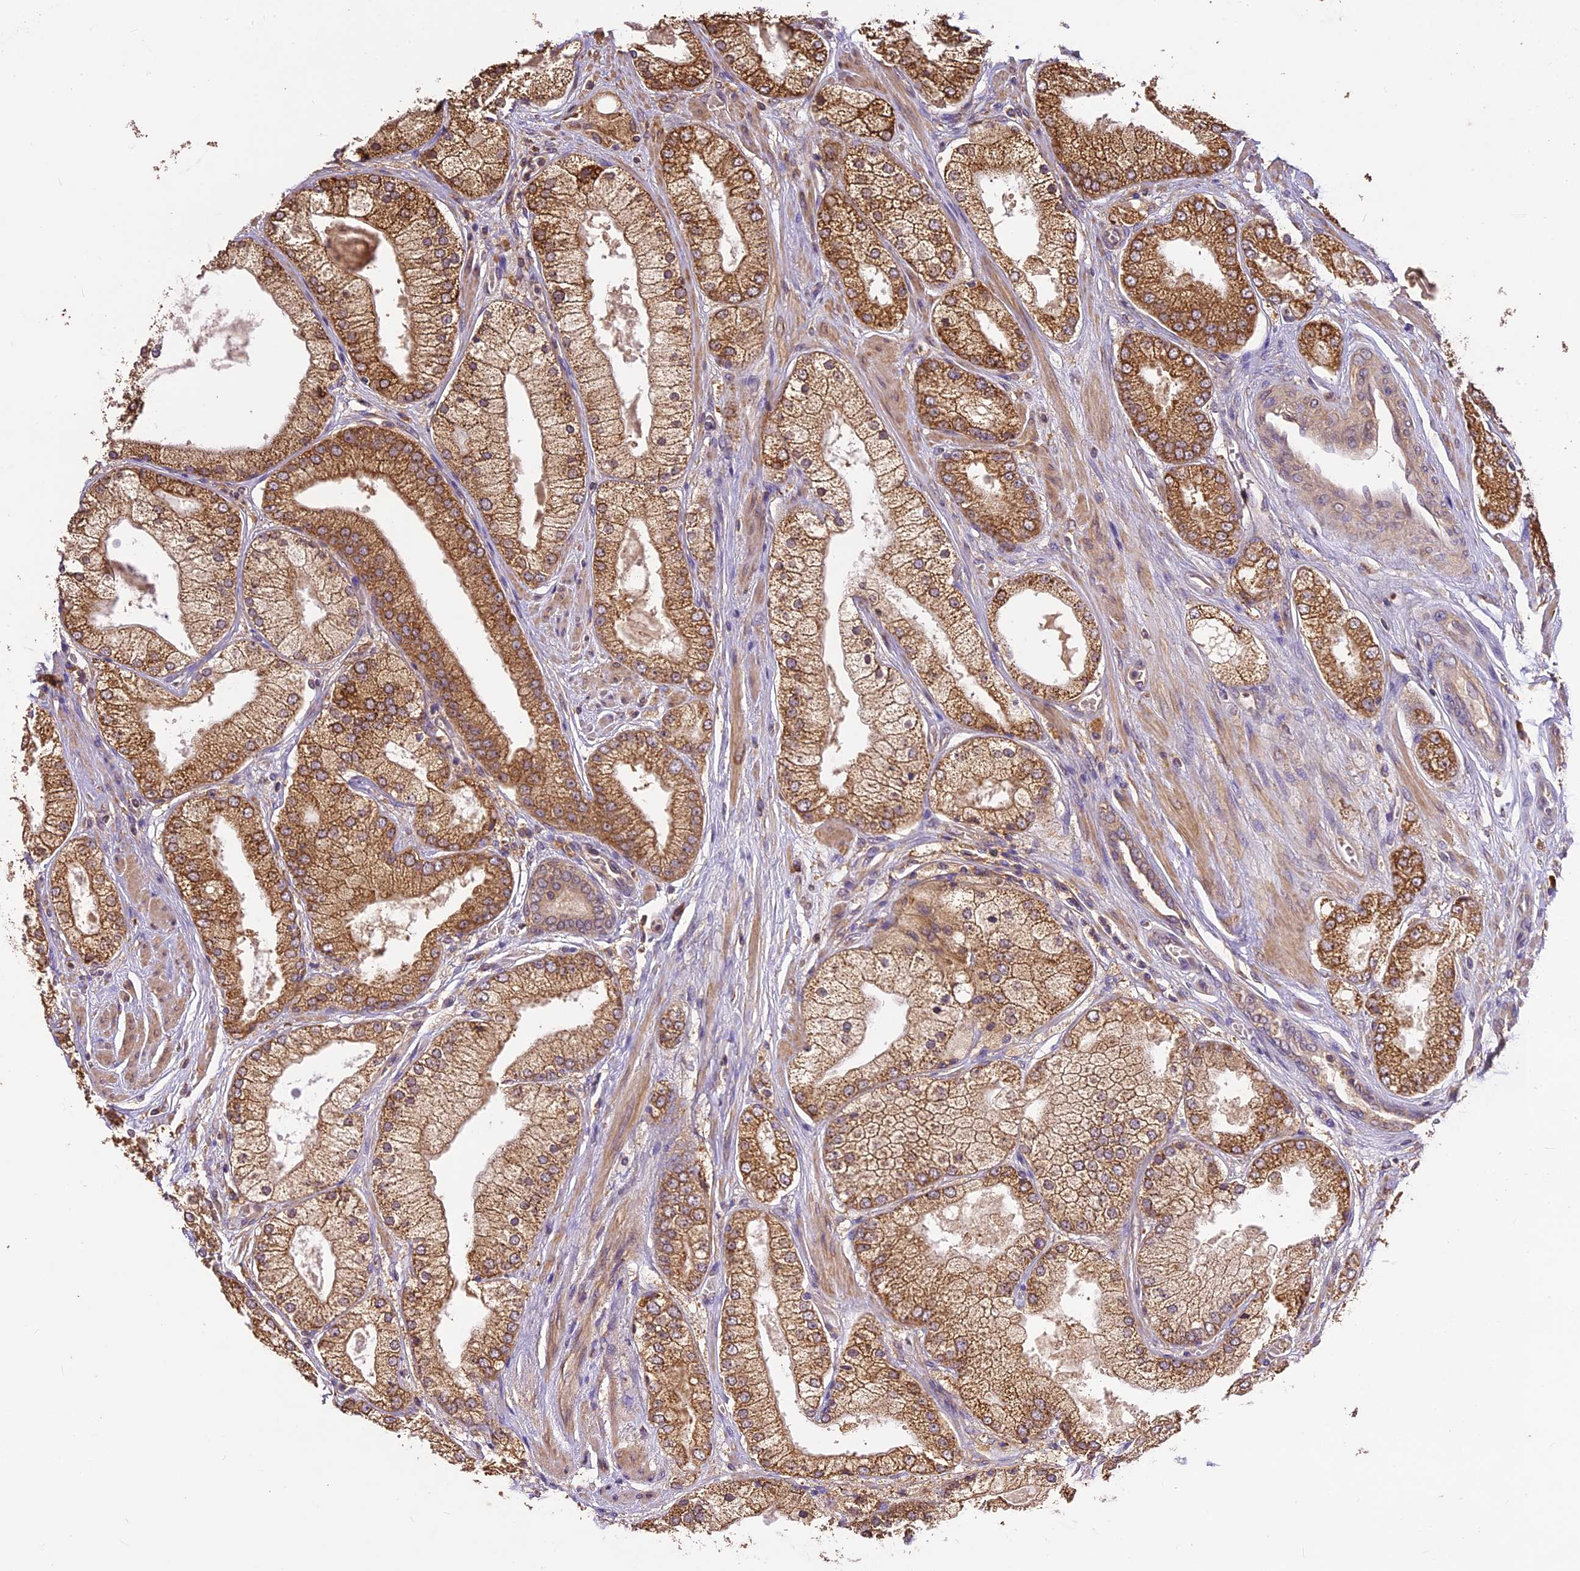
{"staining": {"intensity": "moderate", "quantity": ">75%", "location": "cytoplasmic/membranous"}, "tissue": "prostate cancer", "cell_type": "Tumor cells", "image_type": "cancer", "snomed": [{"axis": "morphology", "description": "Adenocarcinoma, High grade"}, {"axis": "topography", "description": "Prostate"}], "caption": "Prostate cancer stained with IHC exhibits moderate cytoplasmic/membranous positivity in approximately >75% of tumor cells.", "gene": "BRAP", "patient": {"sex": "male", "age": 58}}